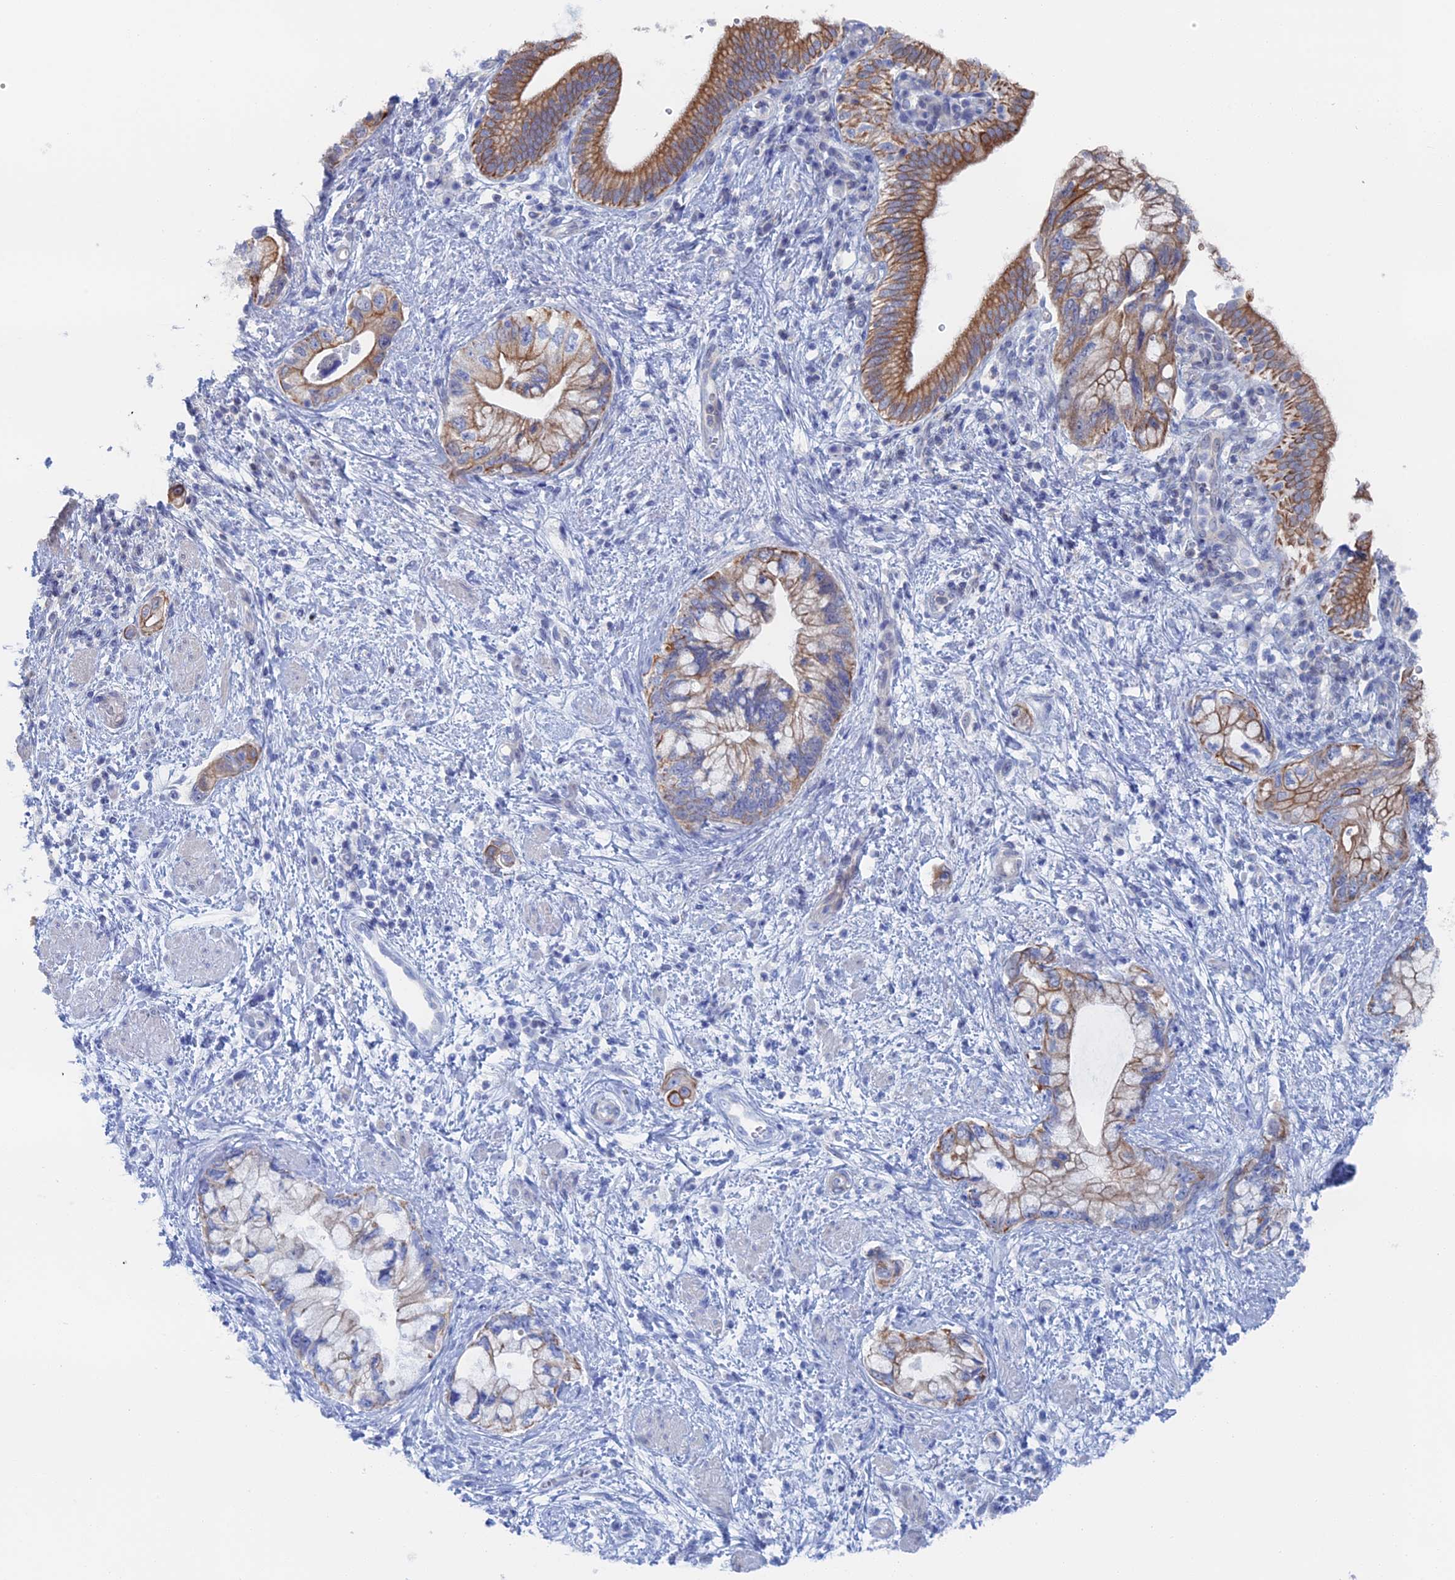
{"staining": {"intensity": "moderate", "quantity": ">75%", "location": "cytoplasmic/membranous"}, "tissue": "pancreatic cancer", "cell_type": "Tumor cells", "image_type": "cancer", "snomed": [{"axis": "morphology", "description": "Adenocarcinoma, NOS"}, {"axis": "topography", "description": "Pancreas"}], "caption": "Immunohistochemistry photomicrograph of neoplastic tissue: pancreatic cancer stained using IHC displays medium levels of moderate protein expression localized specifically in the cytoplasmic/membranous of tumor cells, appearing as a cytoplasmic/membranous brown color.", "gene": "IL7", "patient": {"sex": "female", "age": 73}}